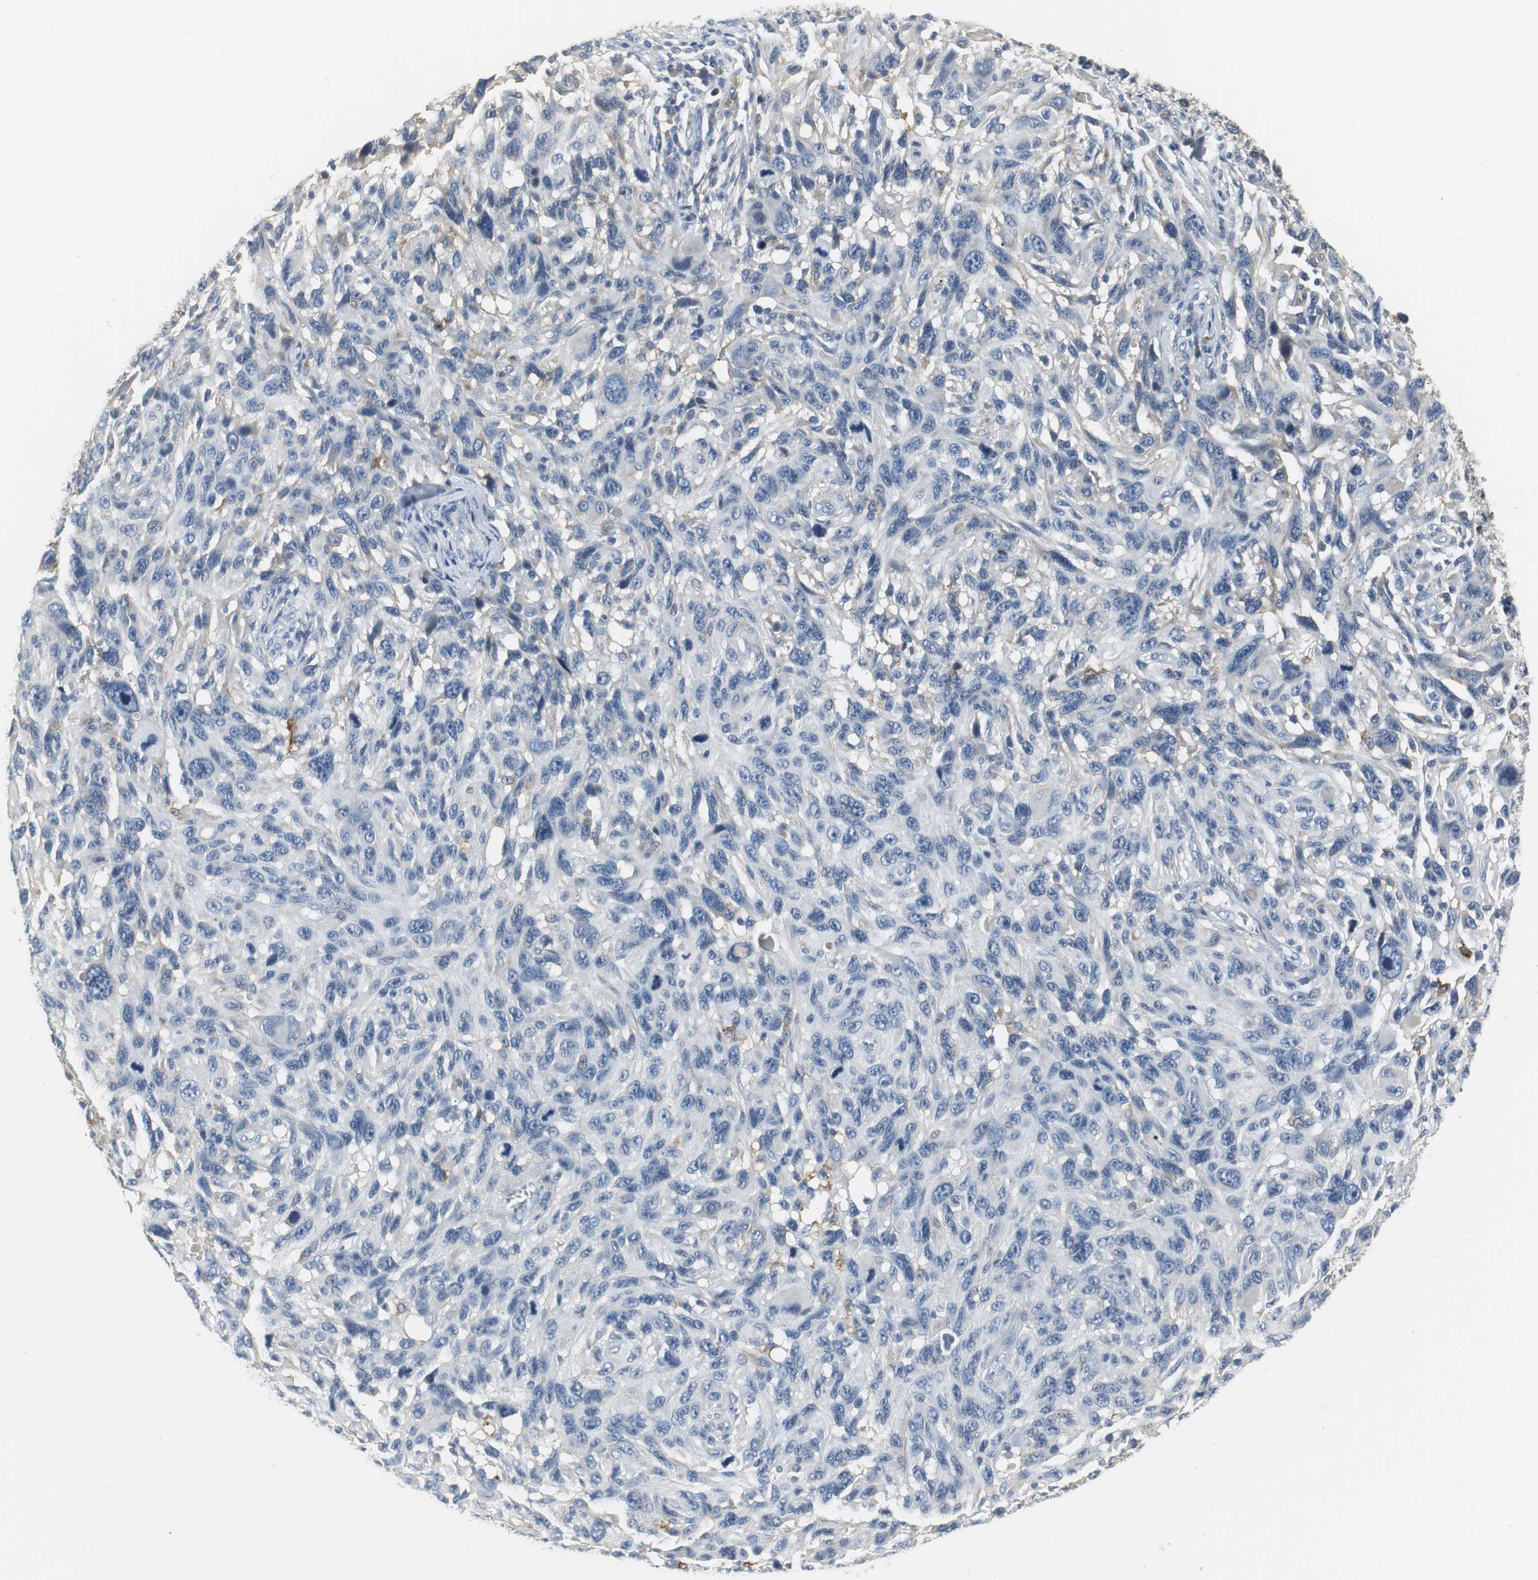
{"staining": {"intensity": "negative", "quantity": "none", "location": "none"}, "tissue": "melanoma", "cell_type": "Tumor cells", "image_type": "cancer", "snomed": [{"axis": "morphology", "description": "Malignant melanoma, NOS"}, {"axis": "topography", "description": "Skin"}], "caption": "Protein analysis of melanoma demonstrates no significant staining in tumor cells.", "gene": "SLC2A5", "patient": {"sex": "male", "age": 53}}